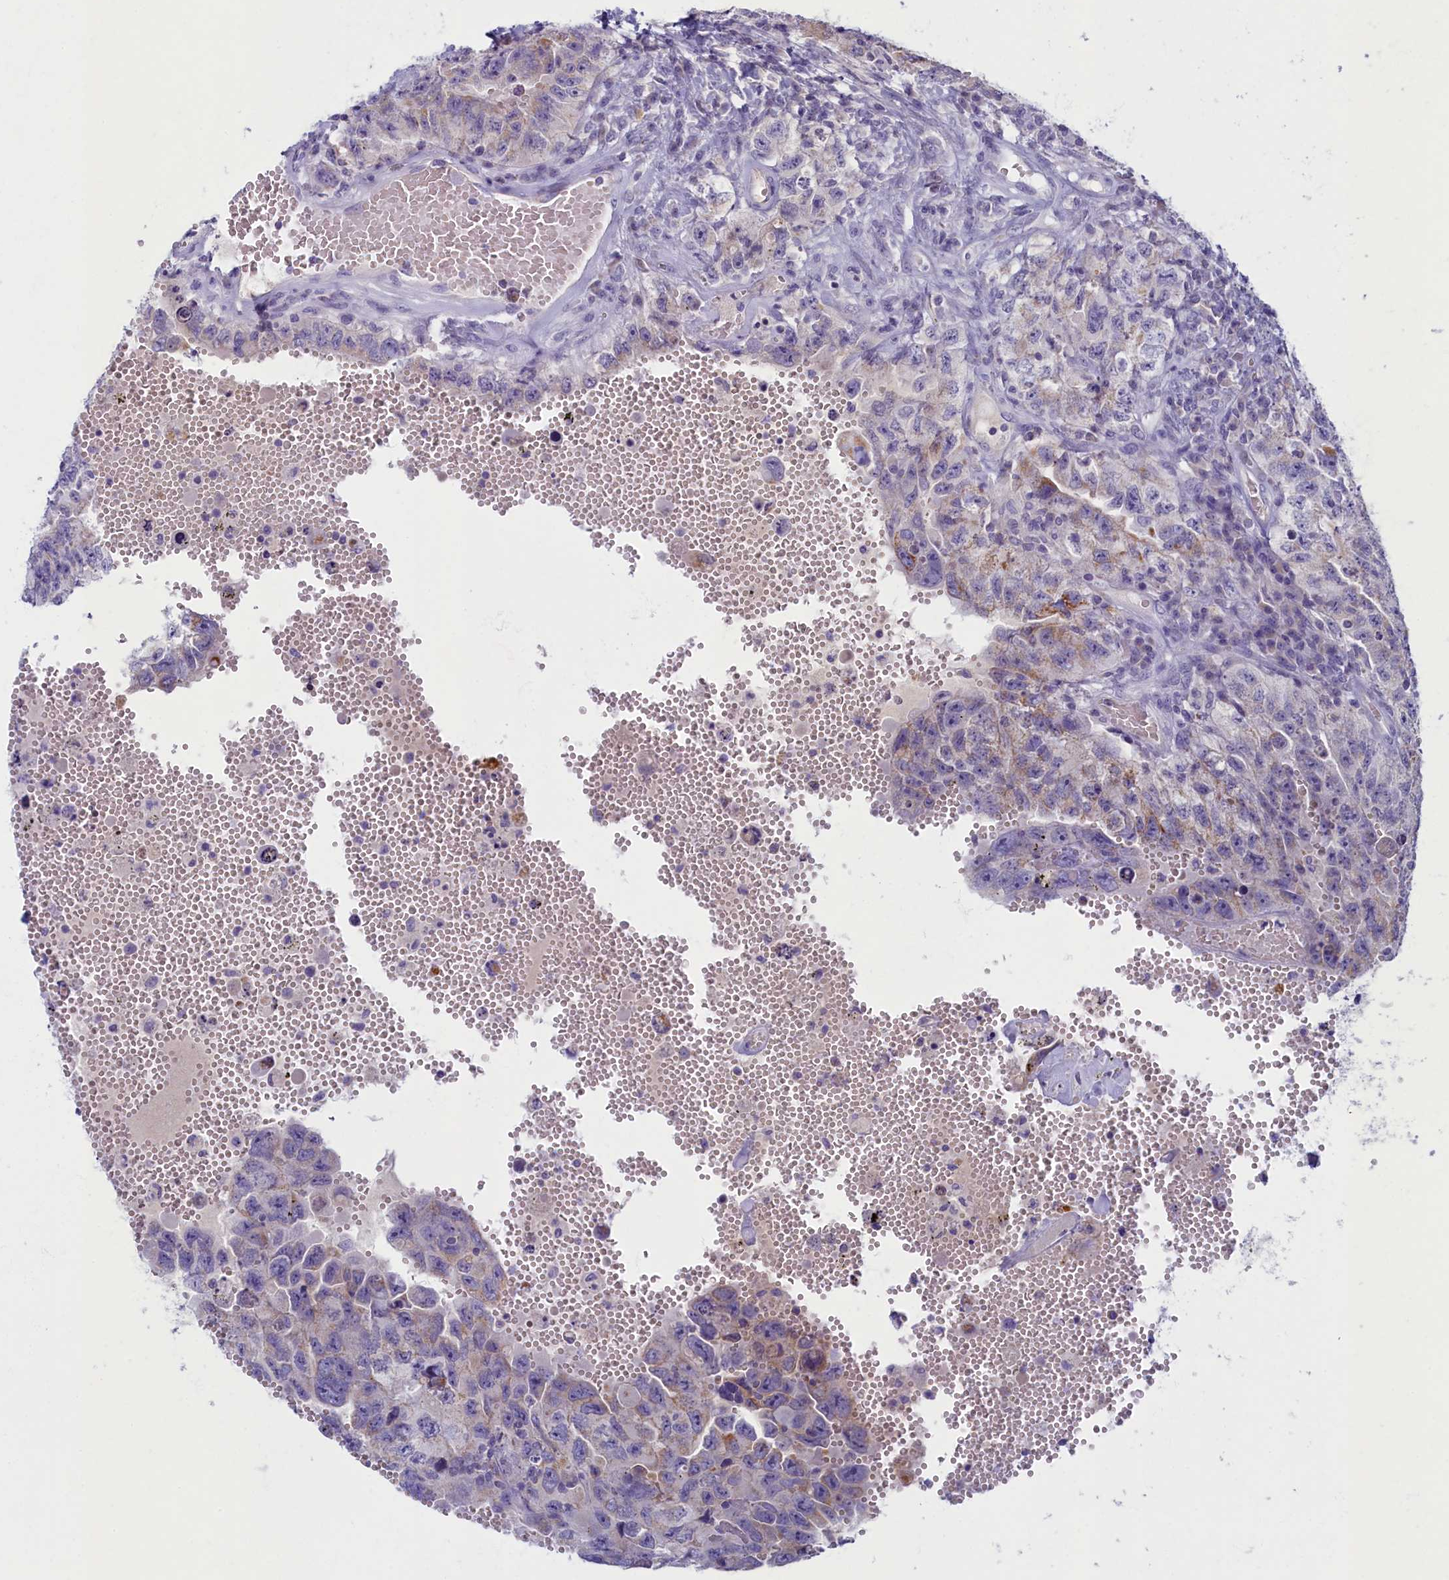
{"staining": {"intensity": "weak", "quantity": "25%-75%", "location": "cytoplasmic/membranous"}, "tissue": "testis cancer", "cell_type": "Tumor cells", "image_type": "cancer", "snomed": [{"axis": "morphology", "description": "Carcinoma, Embryonal, NOS"}, {"axis": "topography", "description": "Testis"}], "caption": "This is a photomicrograph of immunohistochemistry staining of testis embryonal carcinoma, which shows weak expression in the cytoplasmic/membranous of tumor cells.", "gene": "OCIAD2", "patient": {"sex": "male", "age": 26}}